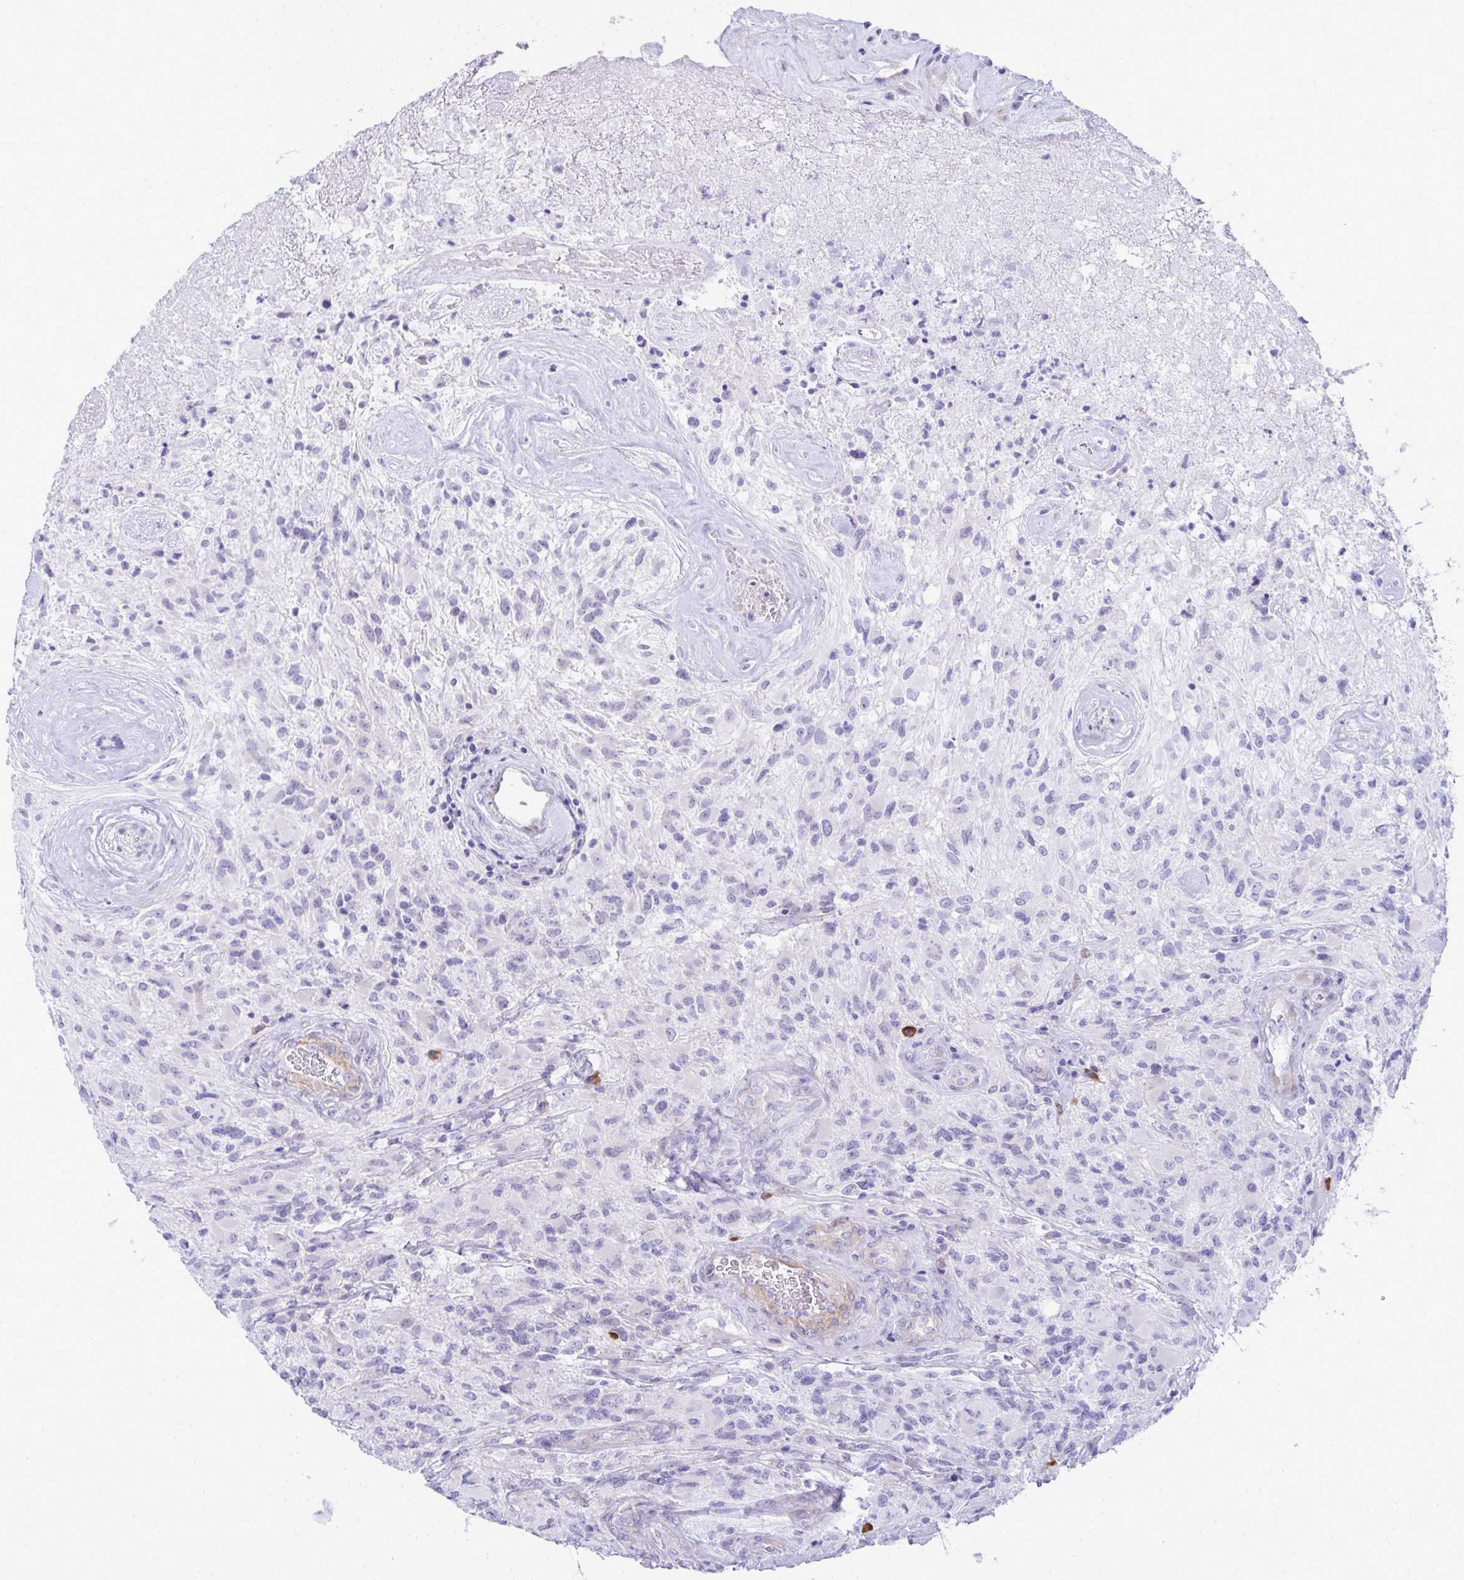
{"staining": {"intensity": "negative", "quantity": "none", "location": "none"}, "tissue": "glioma", "cell_type": "Tumor cells", "image_type": "cancer", "snomed": [{"axis": "morphology", "description": "Glioma, malignant, High grade"}, {"axis": "topography", "description": "Brain"}], "caption": "Immunohistochemistry (IHC) histopathology image of neoplastic tissue: human glioma stained with DAB (3,3'-diaminobenzidine) demonstrates no significant protein positivity in tumor cells.", "gene": "PUS7L", "patient": {"sex": "female", "age": 65}}